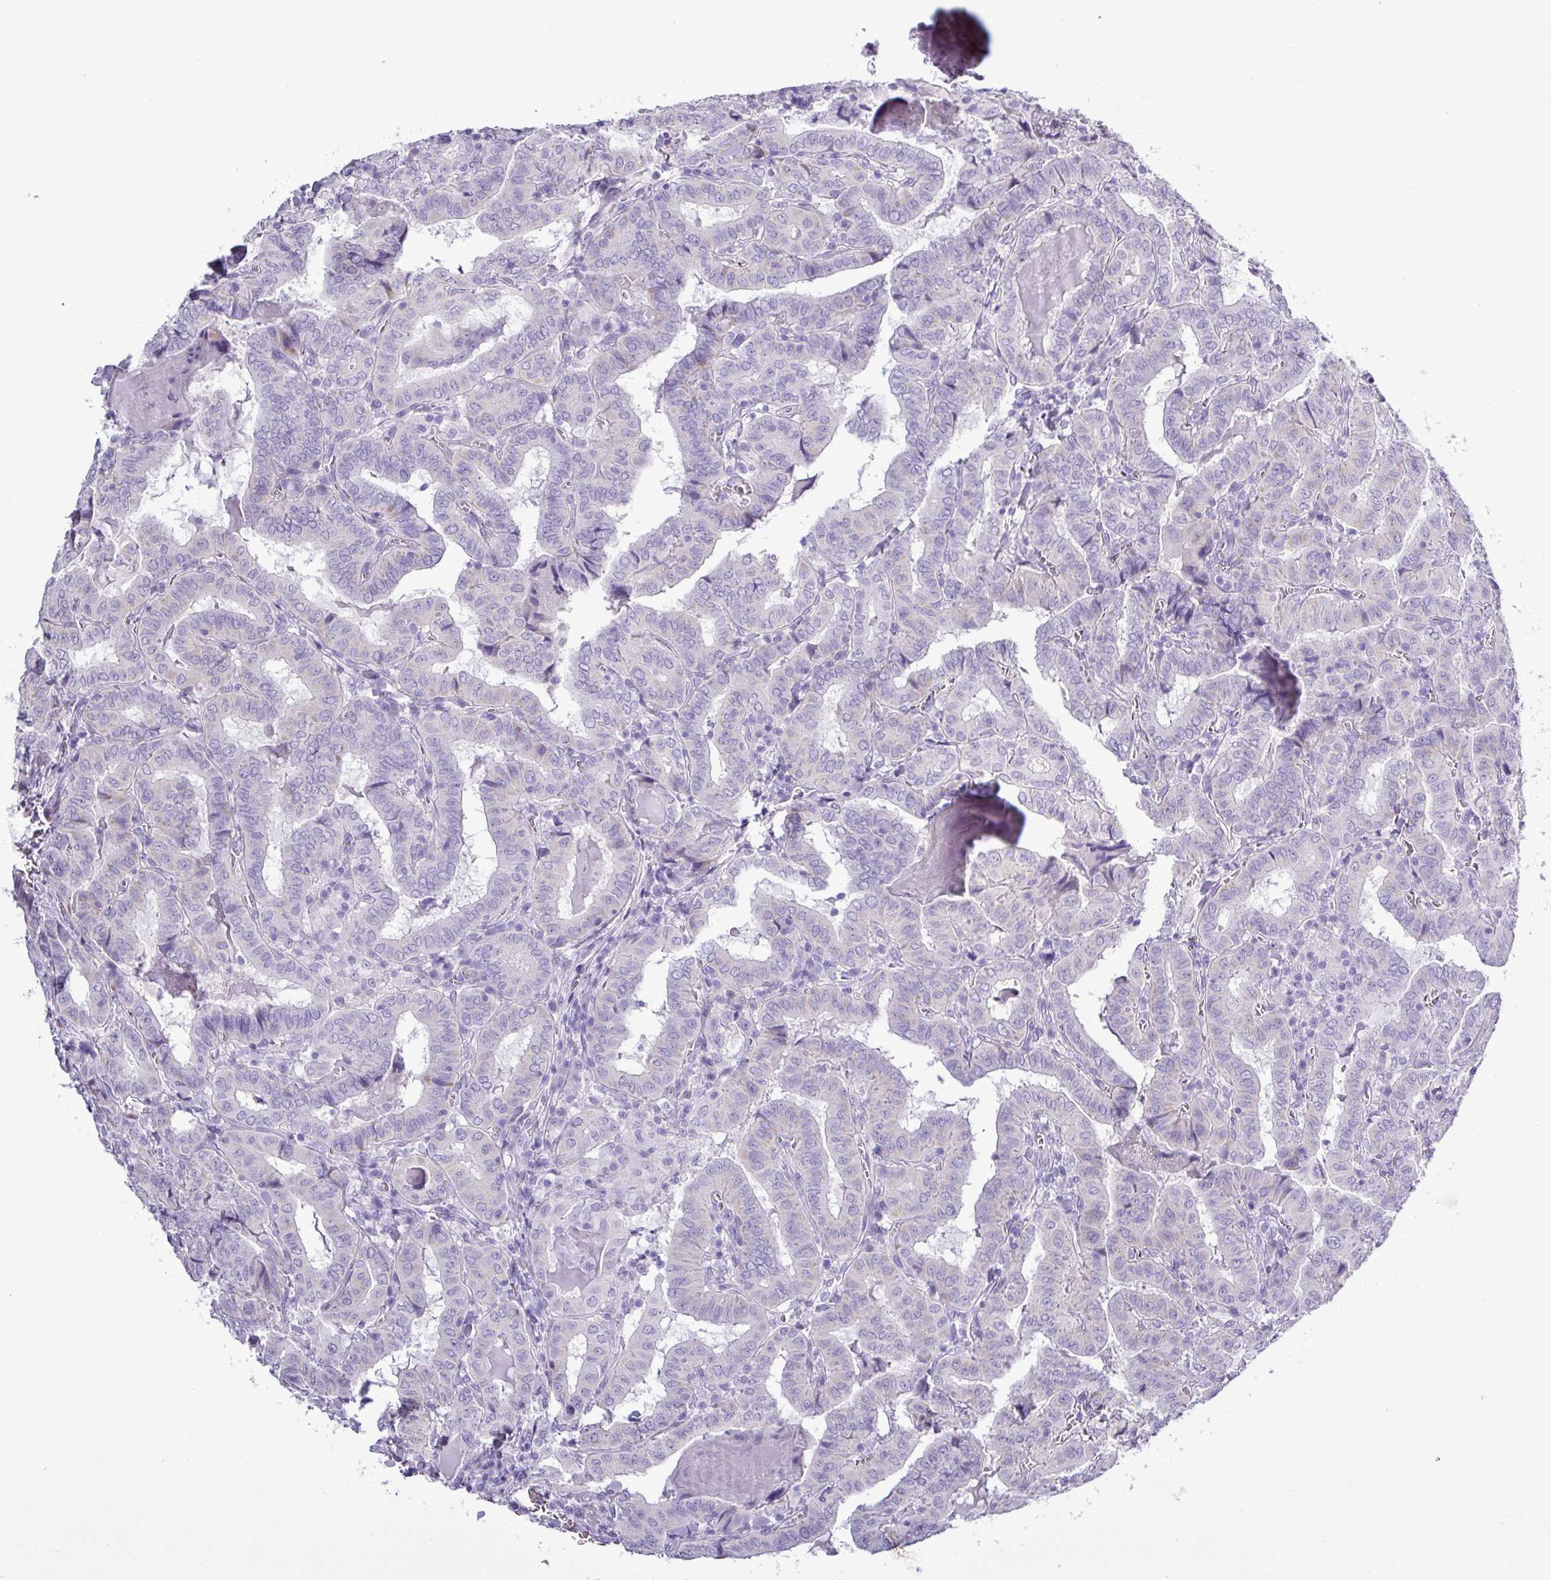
{"staining": {"intensity": "negative", "quantity": "none", "location": "none"}, "tissue": "thyroid cancer", "cell_type": "Tumor cells", "image_type": "cancer", "snomed": [{"axis": "morphology", "description": "Papillary adenocarcinoma, NOS"}, {"axis": "topography", "description": "Thyroid gland"}], "caption": "DAB immunohistochemical staining of human thyroid papillary adenocarcinoma demonstrates no significant staining in tumor cells.", "gene": "ALDH3A1", "patient": {"sex": "female", "age": 72}}